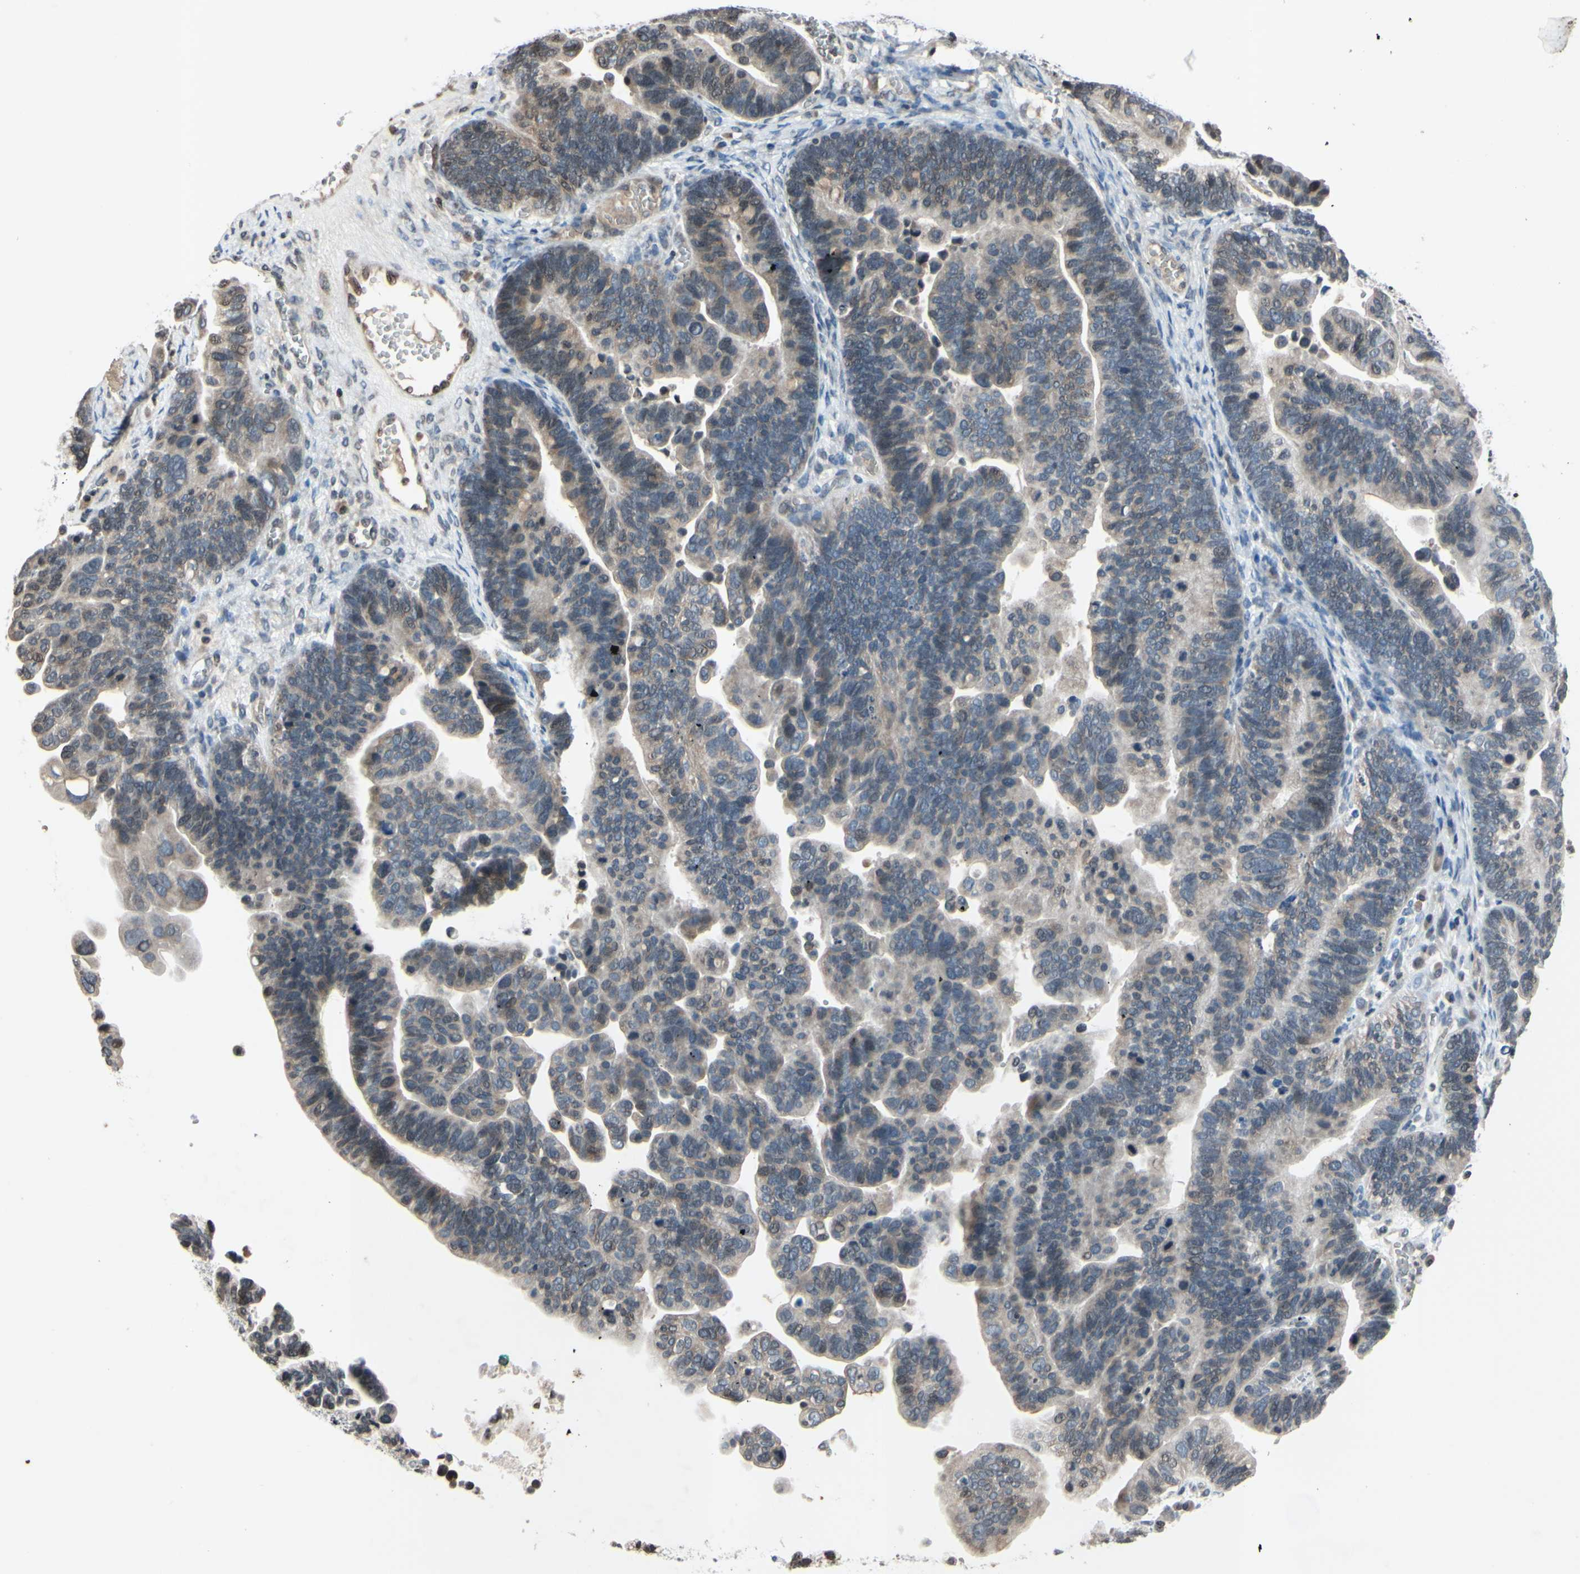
{"staining": {"intensity": "weak", "quantity": "25%-75%", "location": "cytoplasmic/membranous,nuclear"}, "tissue": "ovarian cancer", "cell_type": "Tumor cells", "image_type": "cancer", "snomed": [{"axis": "morphology", "description": "Cystadenocarcinoma, serous, NOS"}, {"axis": "topography", "description": "Ovary"}], "caption": "Brown immunohistochemical staining in ovarian cancer displays weak cytoplasmic/membranous and nuclear positivity in about 25%-75% of tumor cells. The staining was performed using DAB (3,3'-diaminobenzidine) to visualize the protein expression in brown, while the nuclei were stained in blue with hematoxylin (Magnification: 20x).", "gene": "ARG1", "patient": {"sex": "female", "age": 56}}